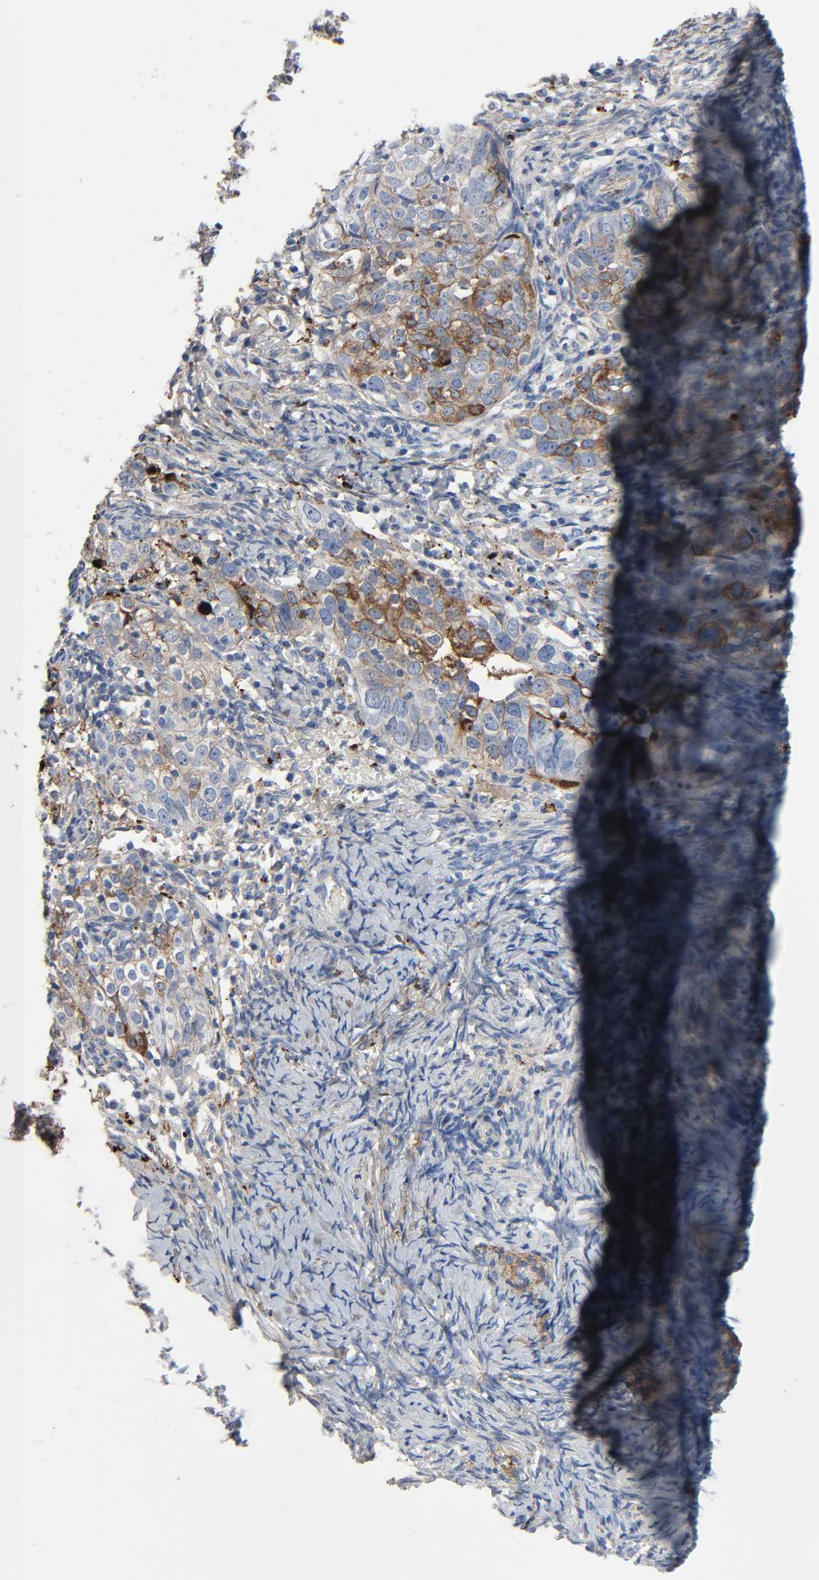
{"staining": {"intensity": "moderate", "quantity": "25%-75%", "location": "cytoplasmic/membranous"}, "tissue": "ovarian cancer", "cell_type": "Tumor cells", "image_type": "cancer", "snomed": [{"axis": "morphology", "description": "Normal tissue, NOS"}, {"axis": "morphology", "description": "Cystadenocarcinoma, serous, NOS"}, {"axis": "topography", "description": "Ovary"}], "caption": "Immunohistochemical staining of human serous cystadenocarcinoma (ovarian) displays medium levels of moderate cytoplasmic/membranous protein staining in approximately 25%-75% of tumor cells. The staining is performed using DAB brown chromogen to label protein expression. The nuclei are counter-stained blue using hematoxylin.", "gene": "C3", "patient": {"sex": "female", "age": 62}}